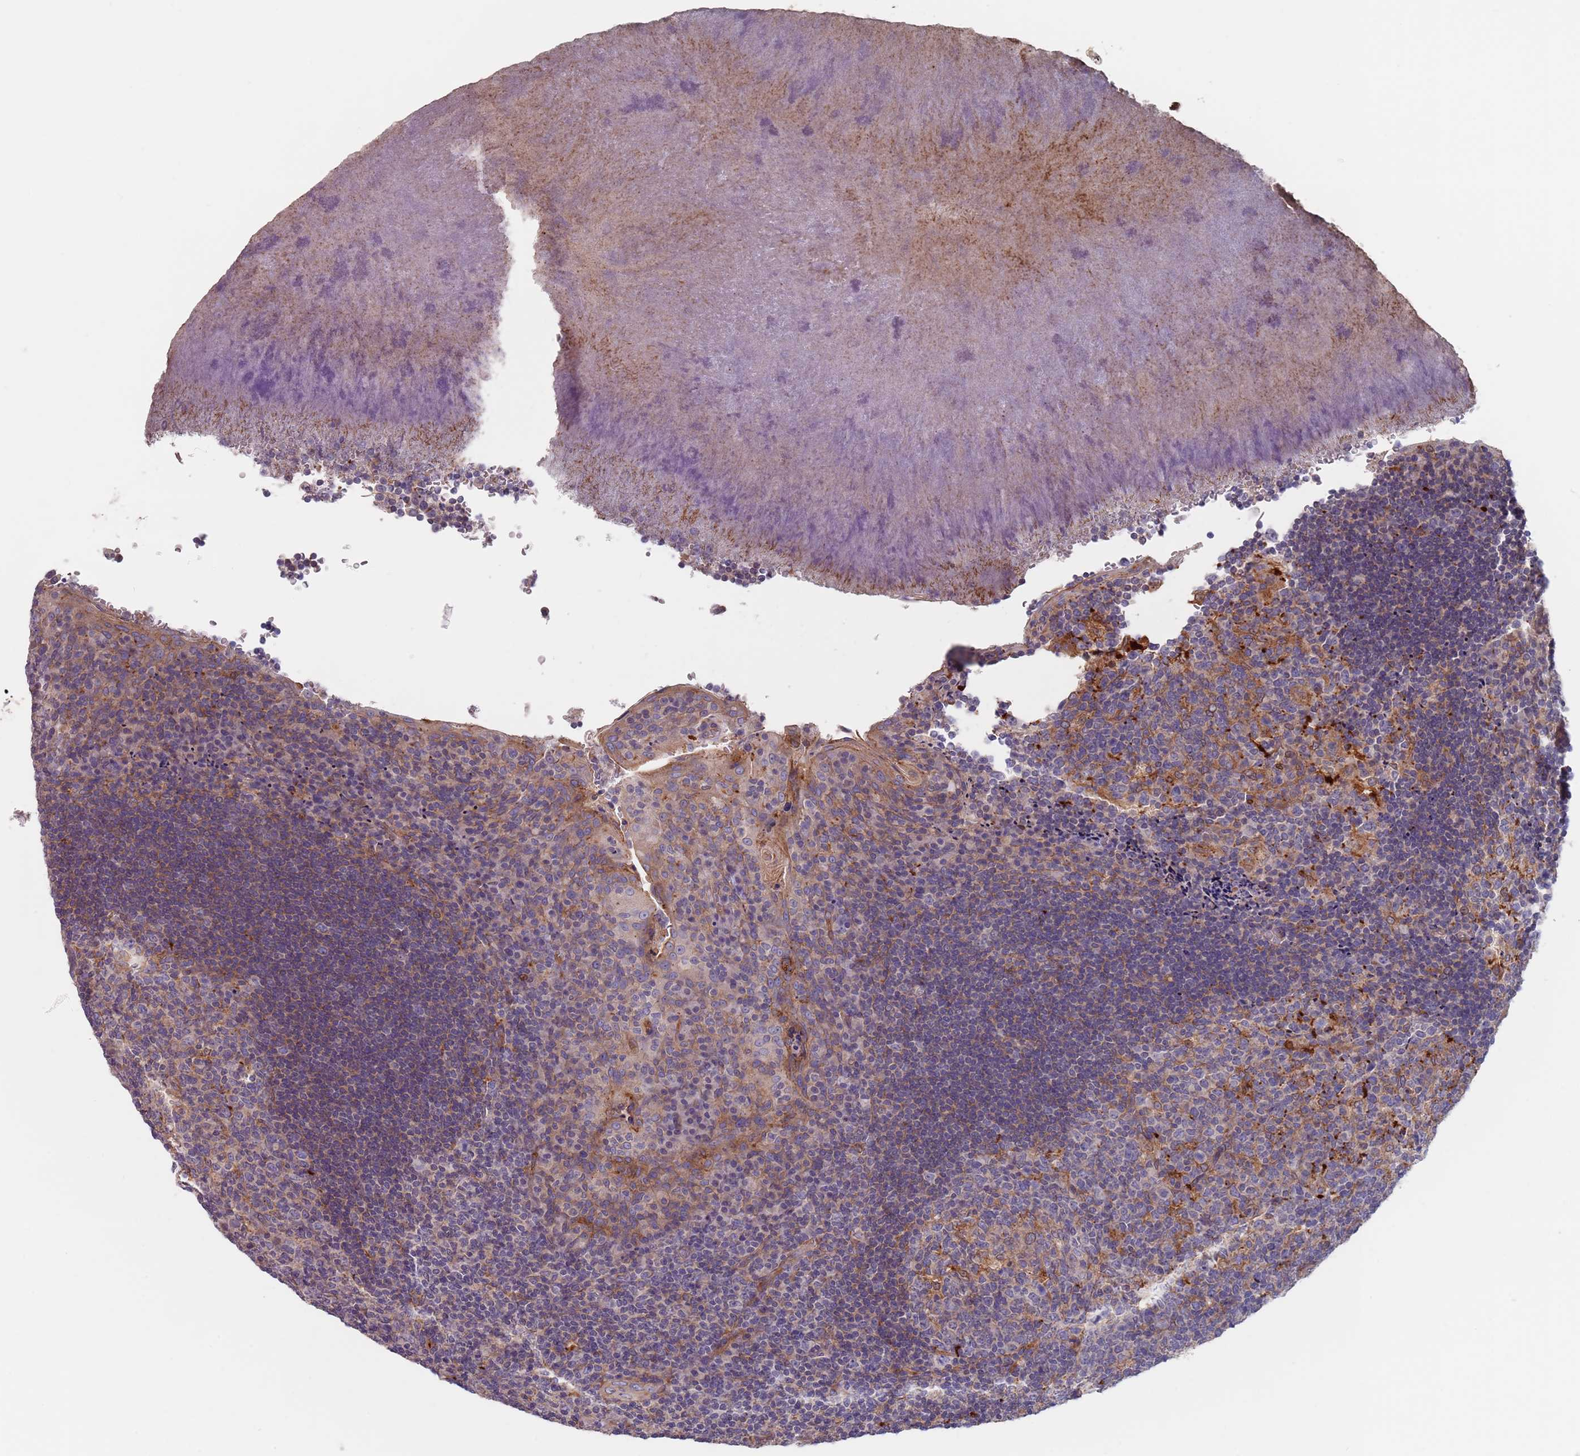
{"staining": {"intensity": "weak", "quantity": "<25%", "location": "cytoplasmic/membranous"}, "tissue": "tonsil", "cell_type": "Germinal center cells", "image_type": "normal", "snomed": [{"axis": "morphology", "description": "Normal tissue, NOS"}, {"axis": "topography", "description": "Tonsil"}], "caption": "An immunohistochemistry image of benign tonsil is shown. There is no staining in germinal center cells of tonsil. (DAB (3,3'-diaminobenzidine) immunohistochemistry, high magnification).", "gene": "APPL2", "patient": {"sex": "male", "age": 17}}